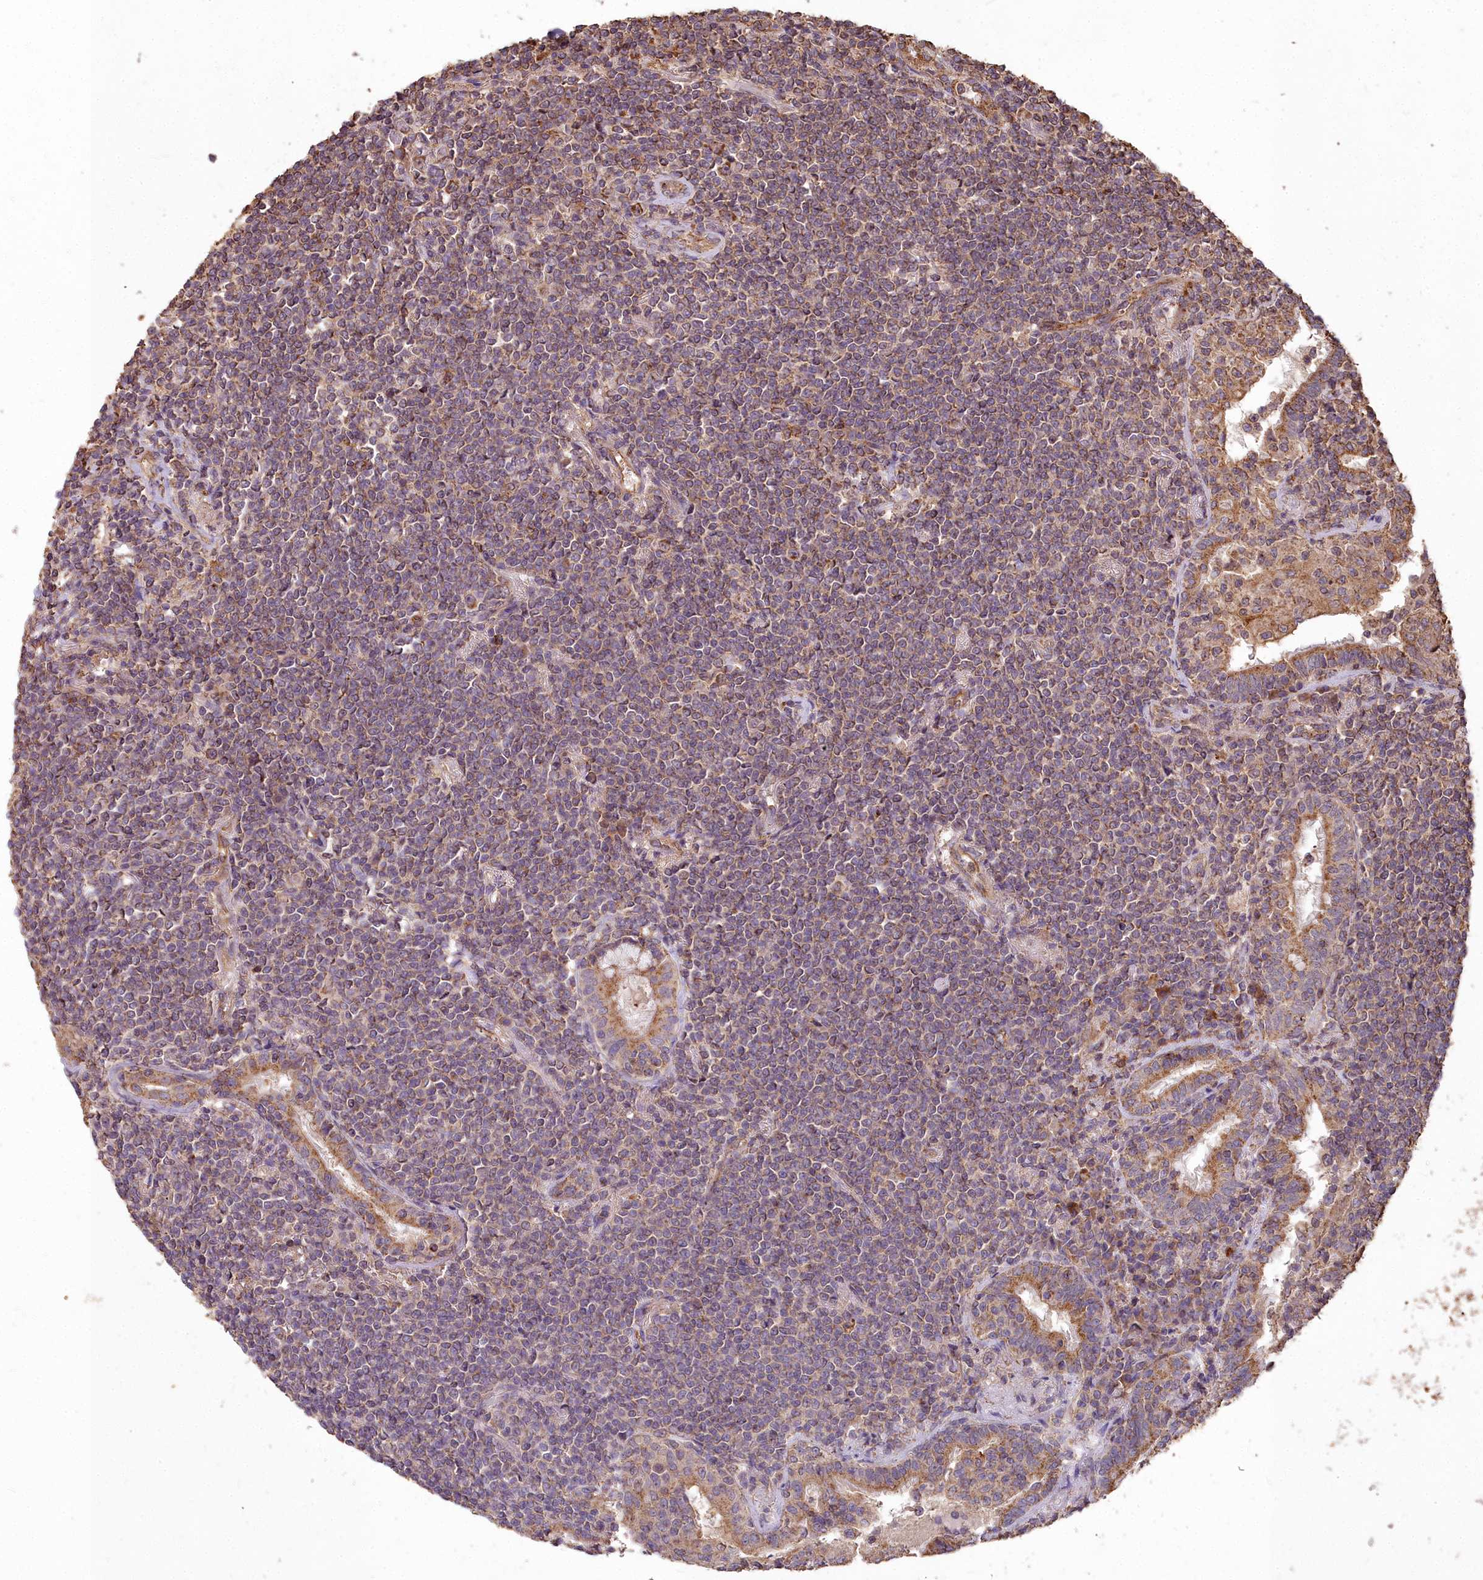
{"staining": {"intensity": "weak", "quantity": "25%-75%", "location": "cytoplasmic/membranous"}, "tissue": "lymphoma", "cell_type": "Tumor cells", "image_type": "cancer", "snomed": [{"axis": "morphology", "description": "Malignant lymphoma, non-Hodgkin's type, Low grade"}, {"axis": "topography", "description": "Lung"}], "caption": "A photomicrograph of human lymphoma stained for a protein exhibits weak cytoplasmic/membranous brown staining in tumor cells.", "gene": "CEMIP2", "patient": {"sex": "female", "age": 71}}